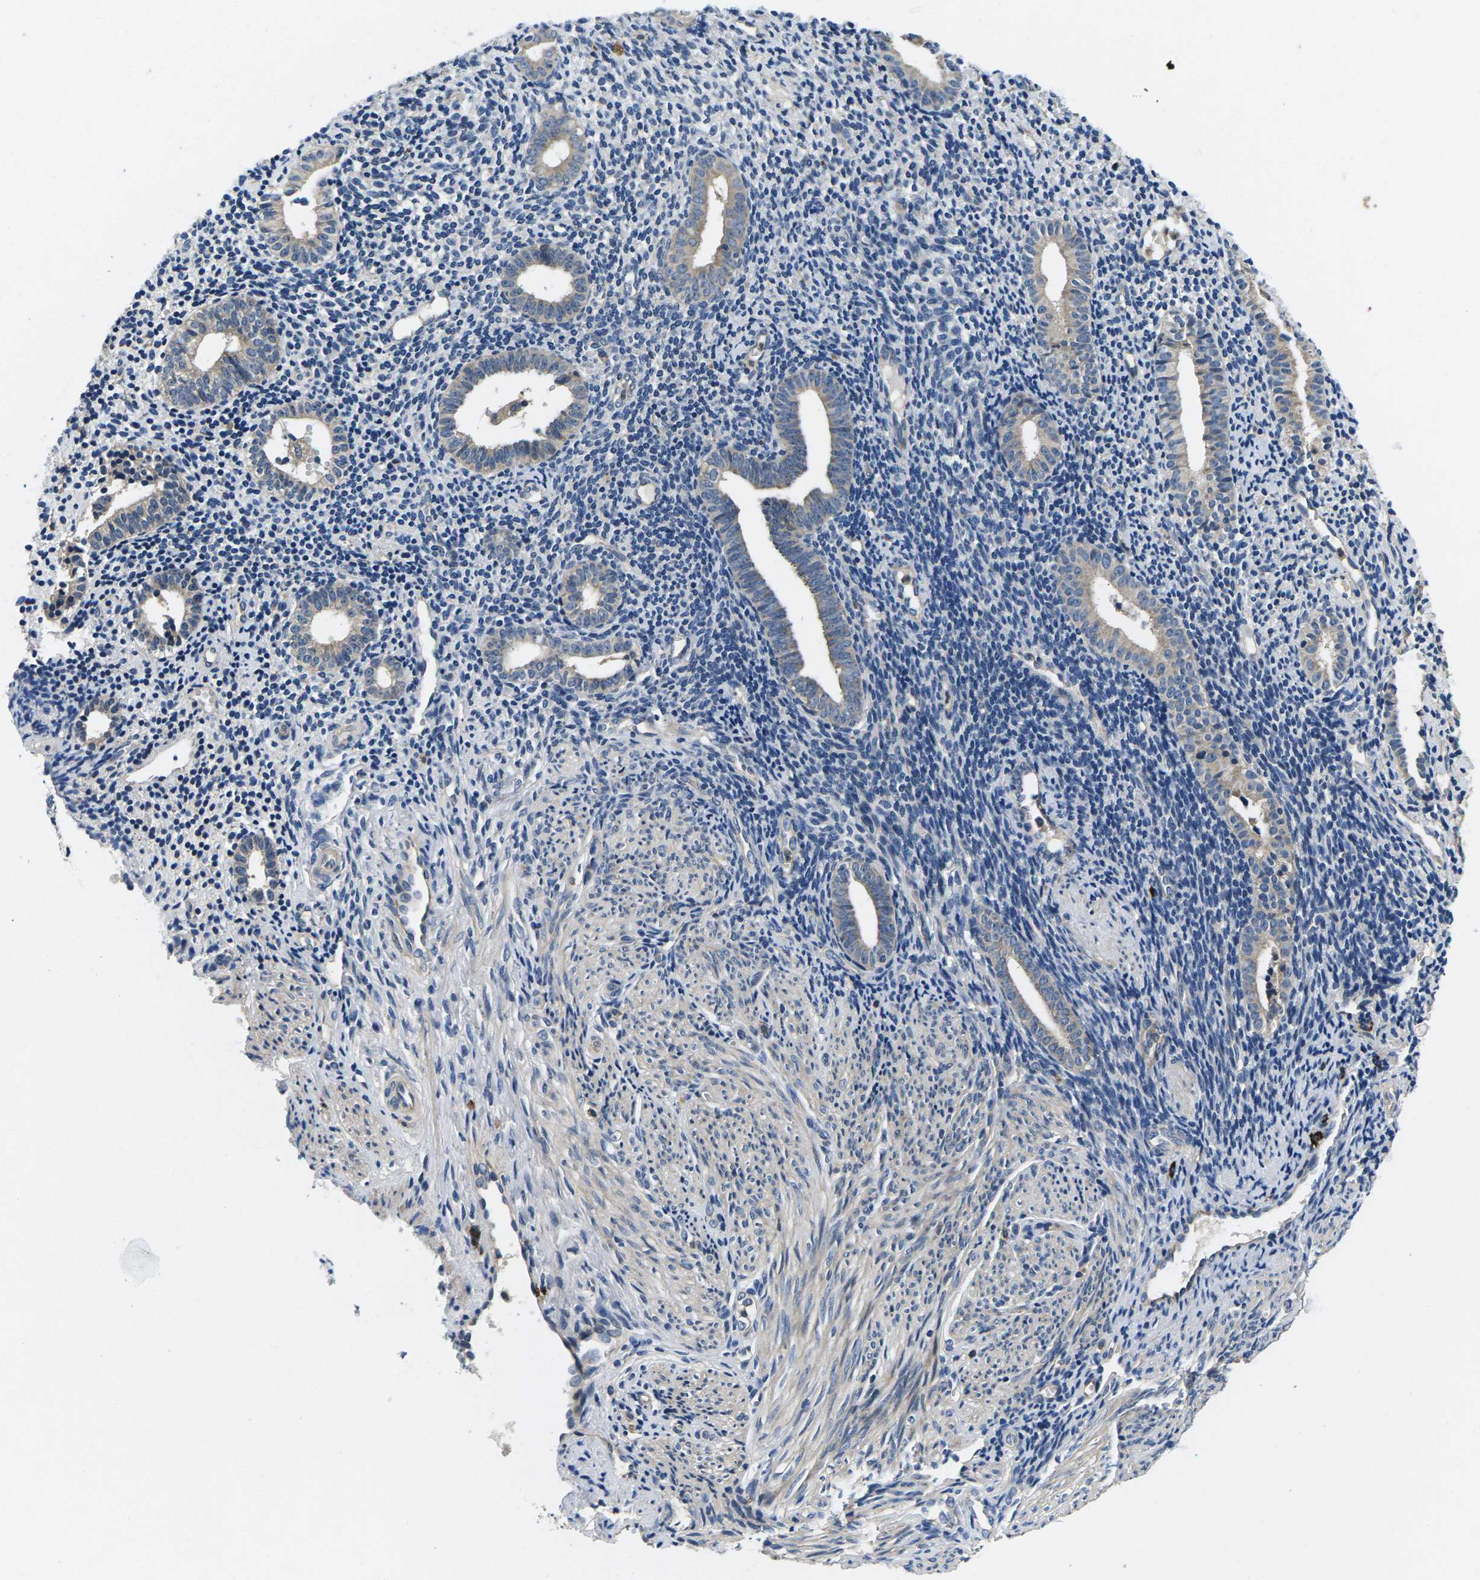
{"staining": {"intensity": "weak", "quantity": "<25%", "location": "cytoplasmic/membranous"}, "tissue": "endometrium", "cell_type": "Cells in endometrial stroma", "image_type": "normal", "snomed": [{"axis": "morphology", "description": "Normal tissue, NOS"}, {"axis": "topography", "description": "Endometrium"}], "caption": "The micrograph reveals no significant positivity in cells in endometrial stroma of endometrium. (Brightfield microscopy of DAB IHC at high magnification).", "gene": "PLCE1", "patient": {"sex": "female", "age": 50}}